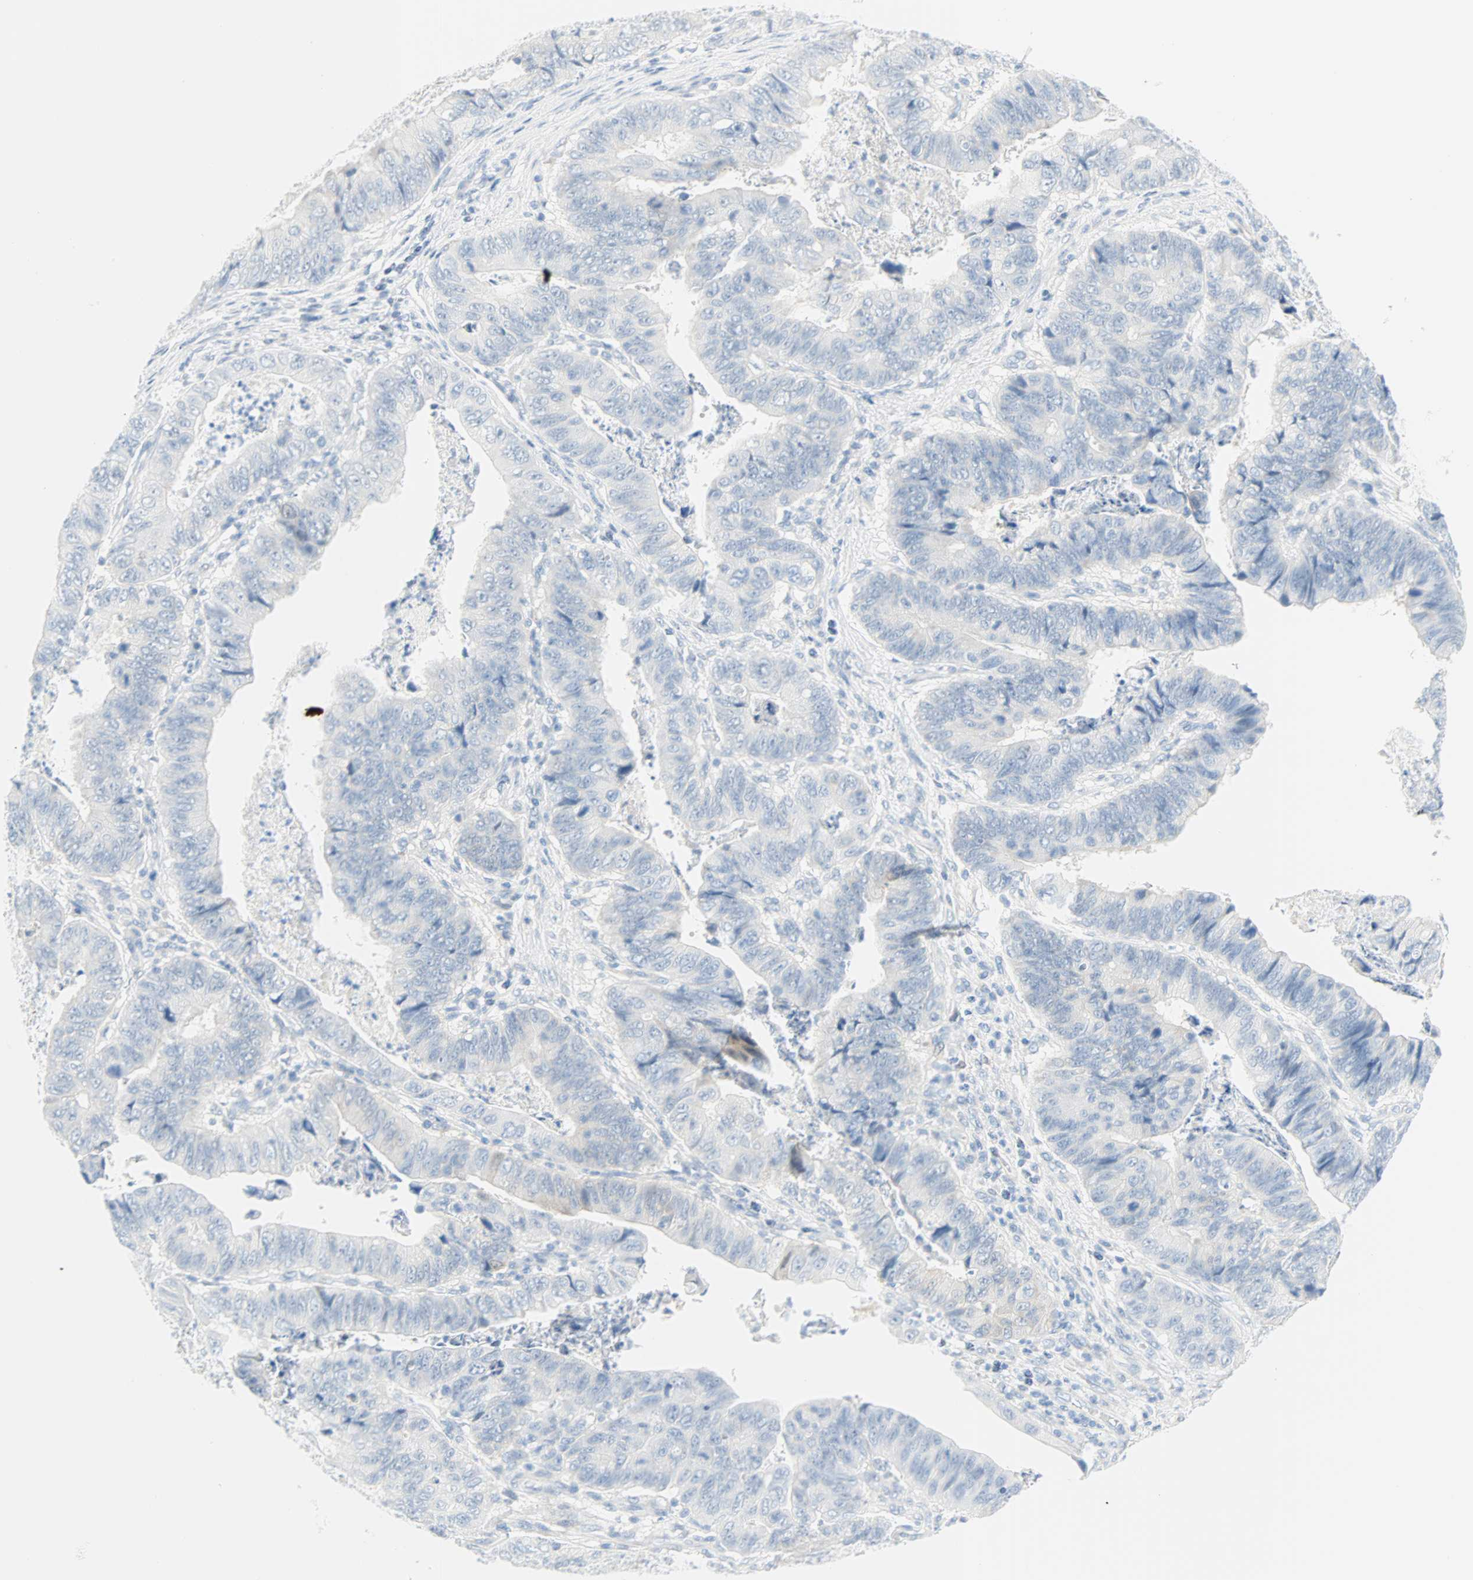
{"staining": {"intensity": "negative", "quantity": "none", "location": "none"}, "tissue": "stomach cancer", "cell_type": "Tumor cells", "image_type": "cancer", "snomed": [{"axis": "morphology", "description": "Adenocarcinoma, NOS"}, {"axis": "topography", "description": "Stomach, lower"}], "caption": "There is no significant positivity in tumor cells of adenocarcinoma (stomach).", "gene": "SELENBP1", "patient": {"sex": "male", "age": 77}}